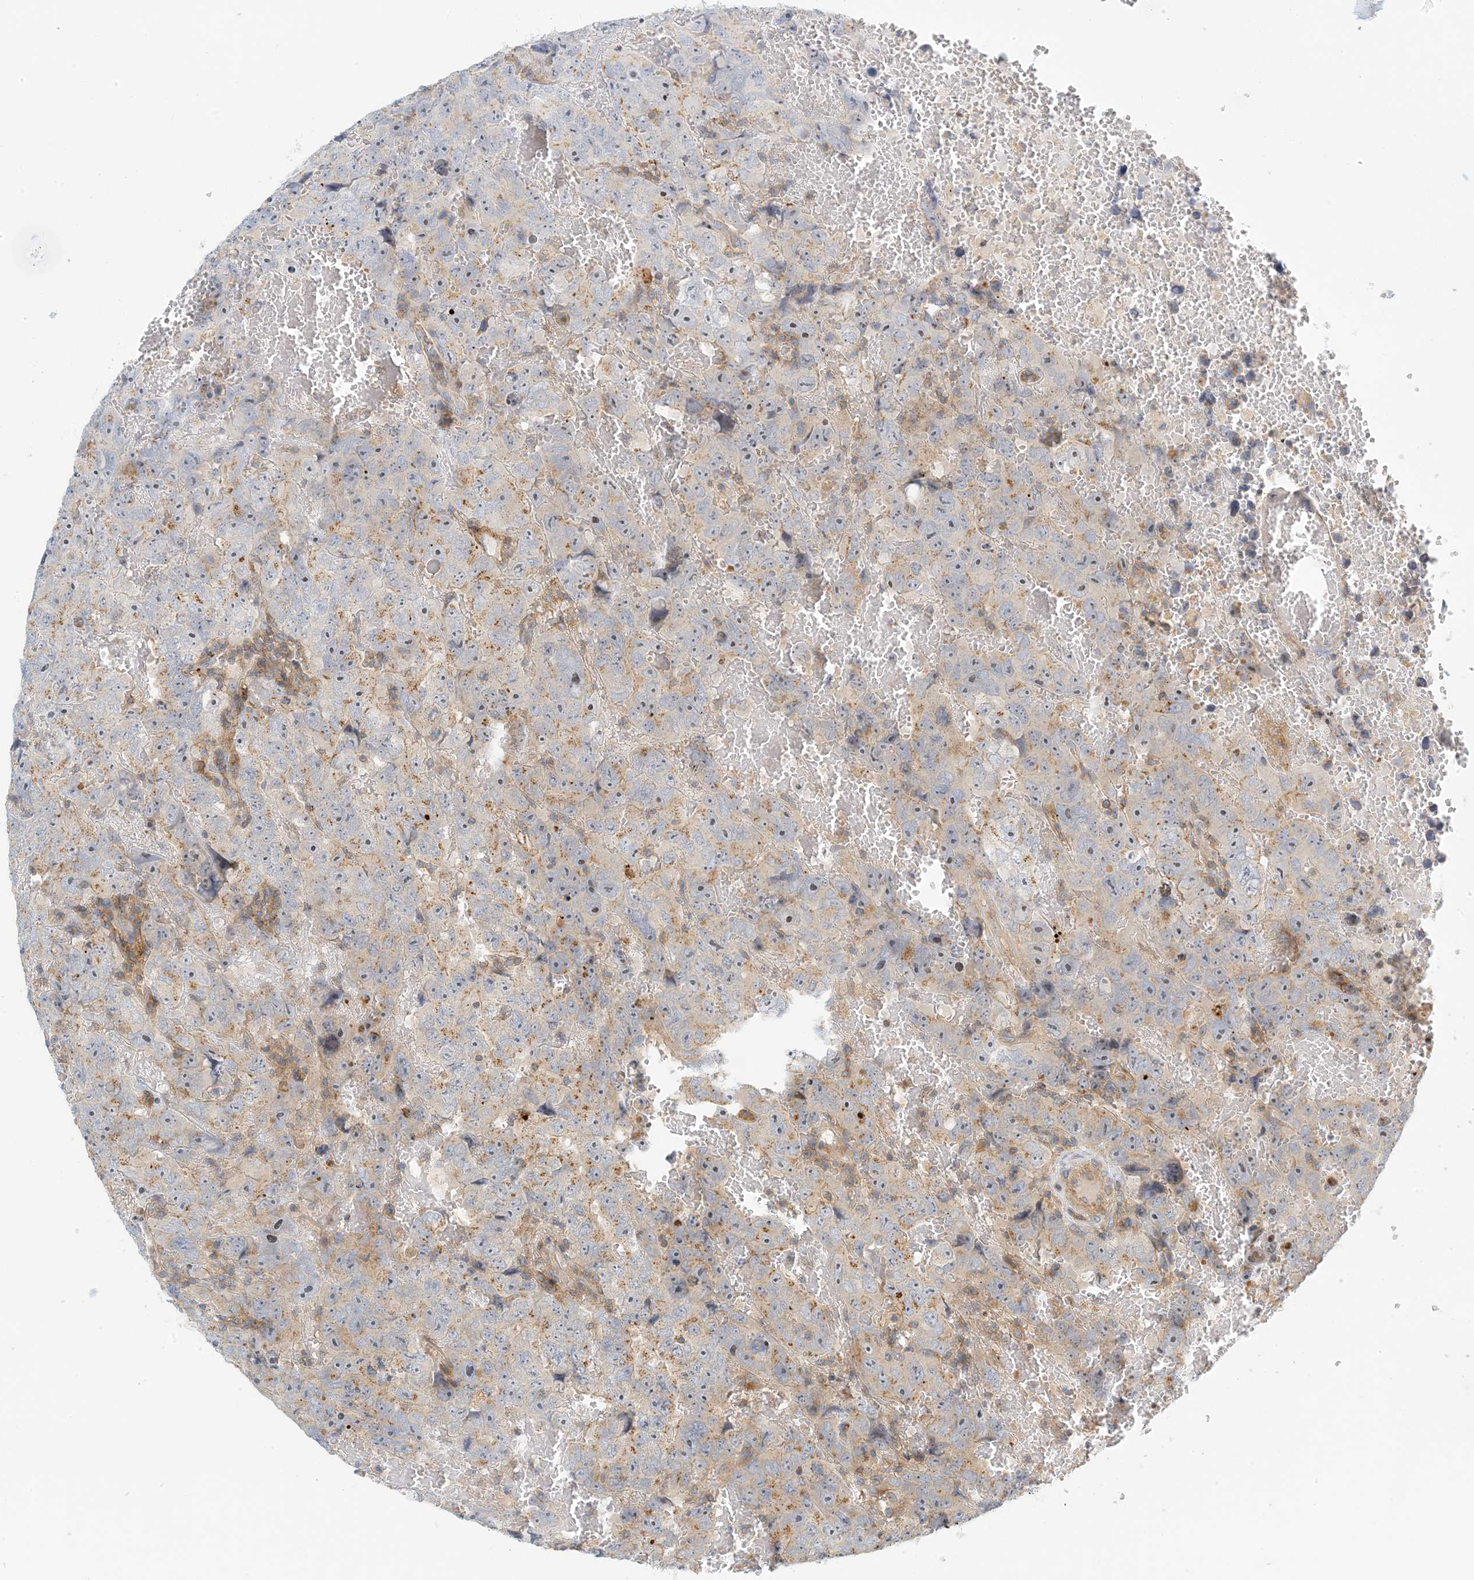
{"staining": {"intensity": "negative", "quantity": "none", "location": "none"}, "tissue": "testis cancer", "cell_type": "Tumor cells", "image_type": "cancer", "snomed": [{"axis": "morphology", "description": "Carcinoma, Embryonal, NOS"}, {"axis": "topography", "description": "Testis"}], "caption": "A micrograph of embryonal carcinoma (testis) stained for a protein displays no brown staining in tumor cells.", "gene": "COLEC11", "patient": {"sex": "male", "age": 45}}